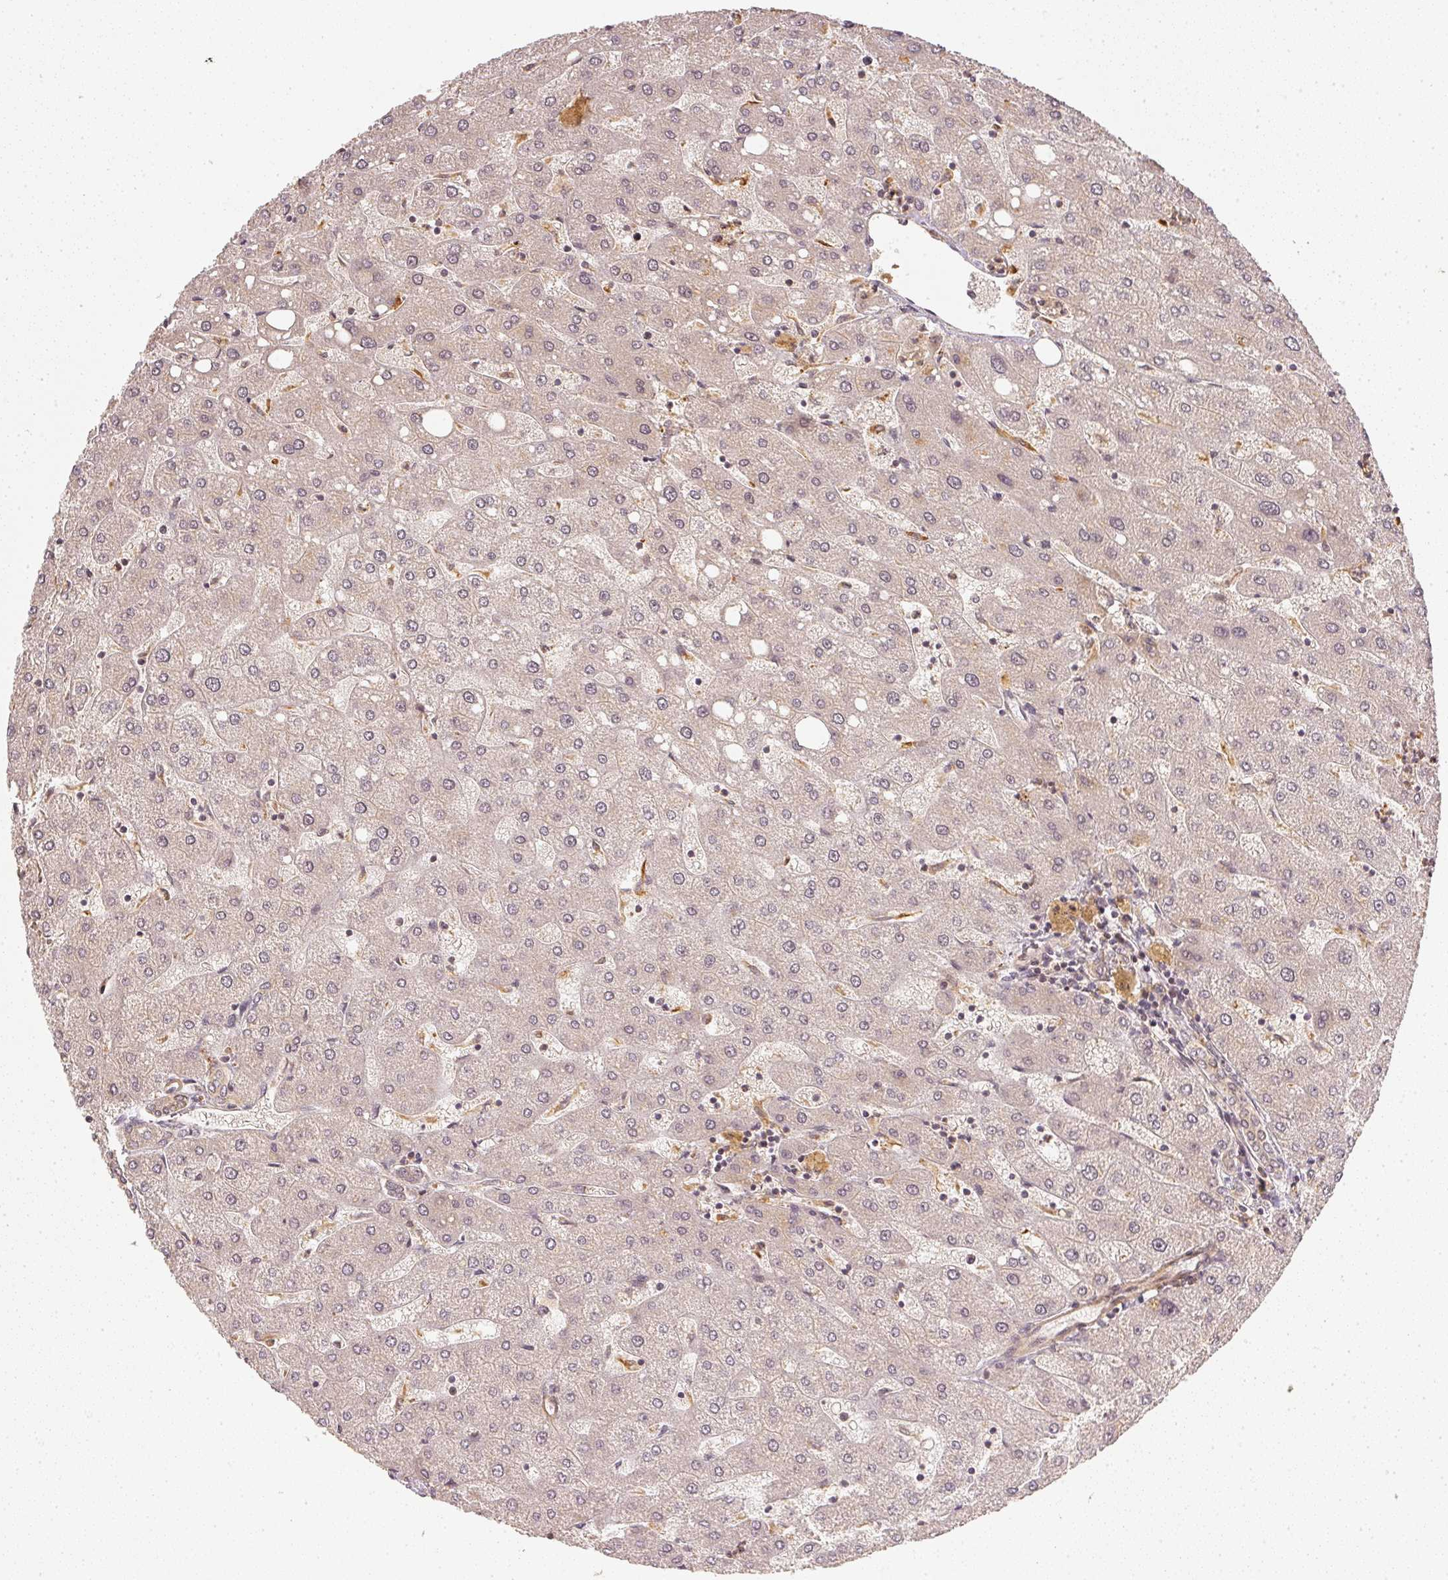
{"staining": {"intensity": "negative", "quantity": "none", "location": "none"}, "tissue": "liver", "cell_type": "Cholangiocytes", "image_type": "normal", "snomed": [{"axis": "morphology", "description": "Normal tissue, NOS"}, {"axis": "topography", "description": "Liver"}], "caption": "The IHC image has no significant expression in cholangiocytes of liver.", "gene": "SERPINE1", "patient": {"sex": "male", "age": 67}}